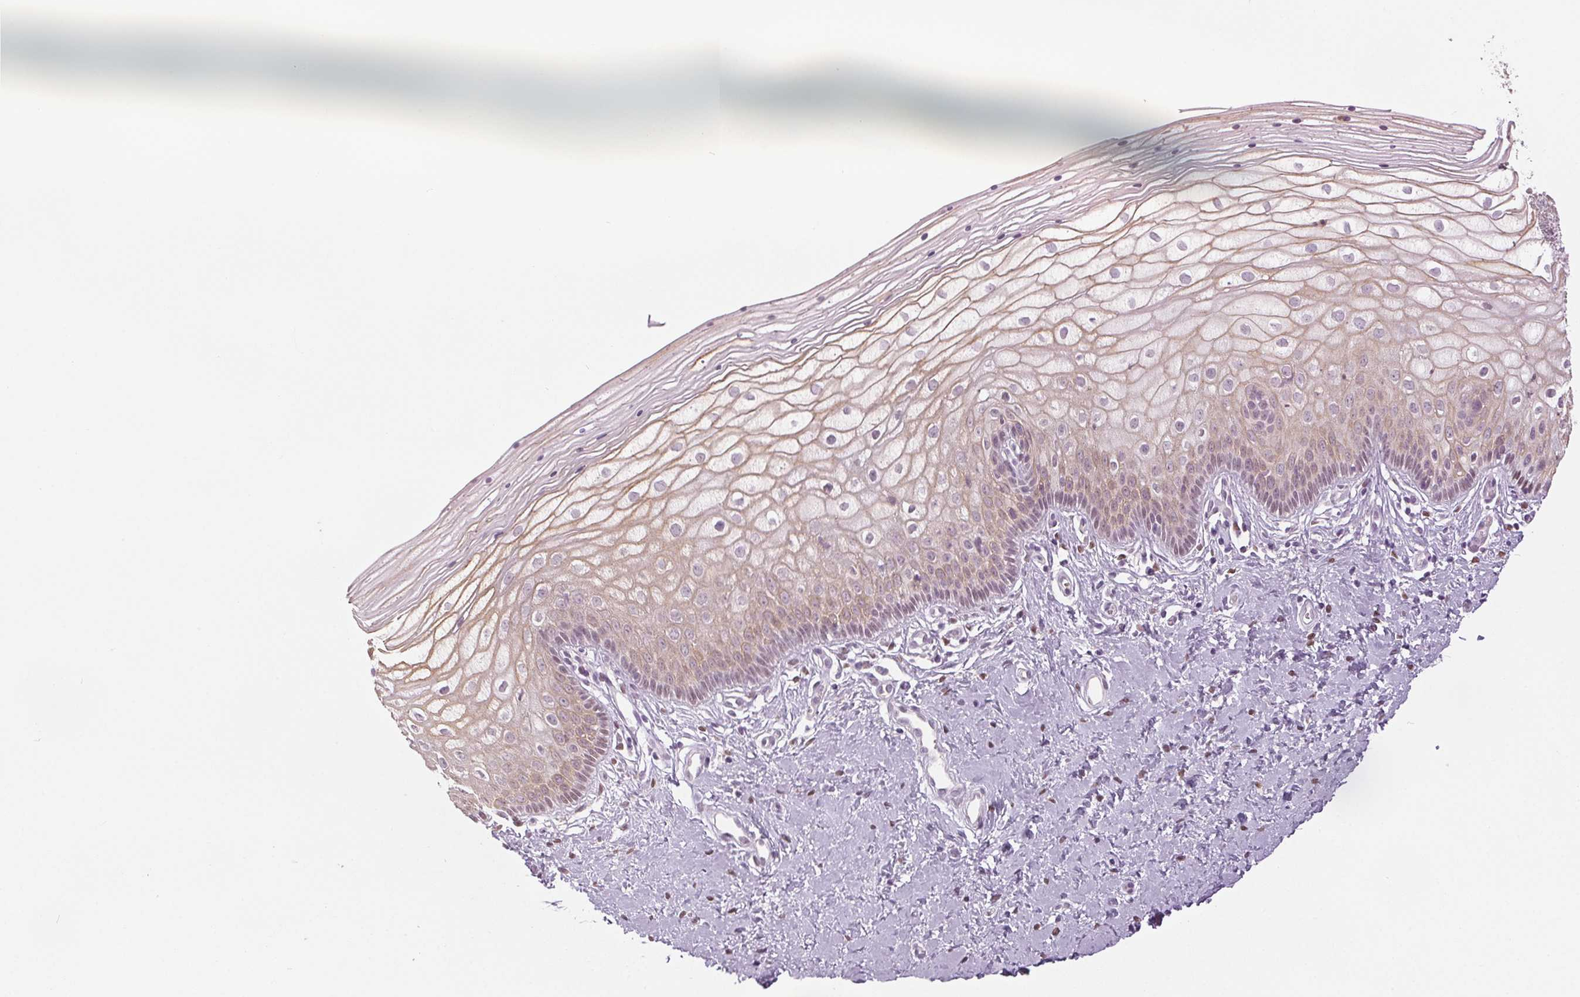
{"staining": {"intensity": "weak", "quantity": "<25%", "location": "cytoplasmic/membranous"}, "tissue": "vagina", "cell_type": "Squamous epithelial cells", "image_type": "normal", "snomed": [{"axis": "morphology", "description": "Normal tissue, NOS"}, {"axis": "topography", "description": "Vagina"}], "caption": "This is a photomicrograph of immunohistochemistry (IHC) staining of normal vagina, which shows no positivity in squamous epithelial cells.", "gene": "DNAJC6", "patient": {"sex": "female", "age": 39}}